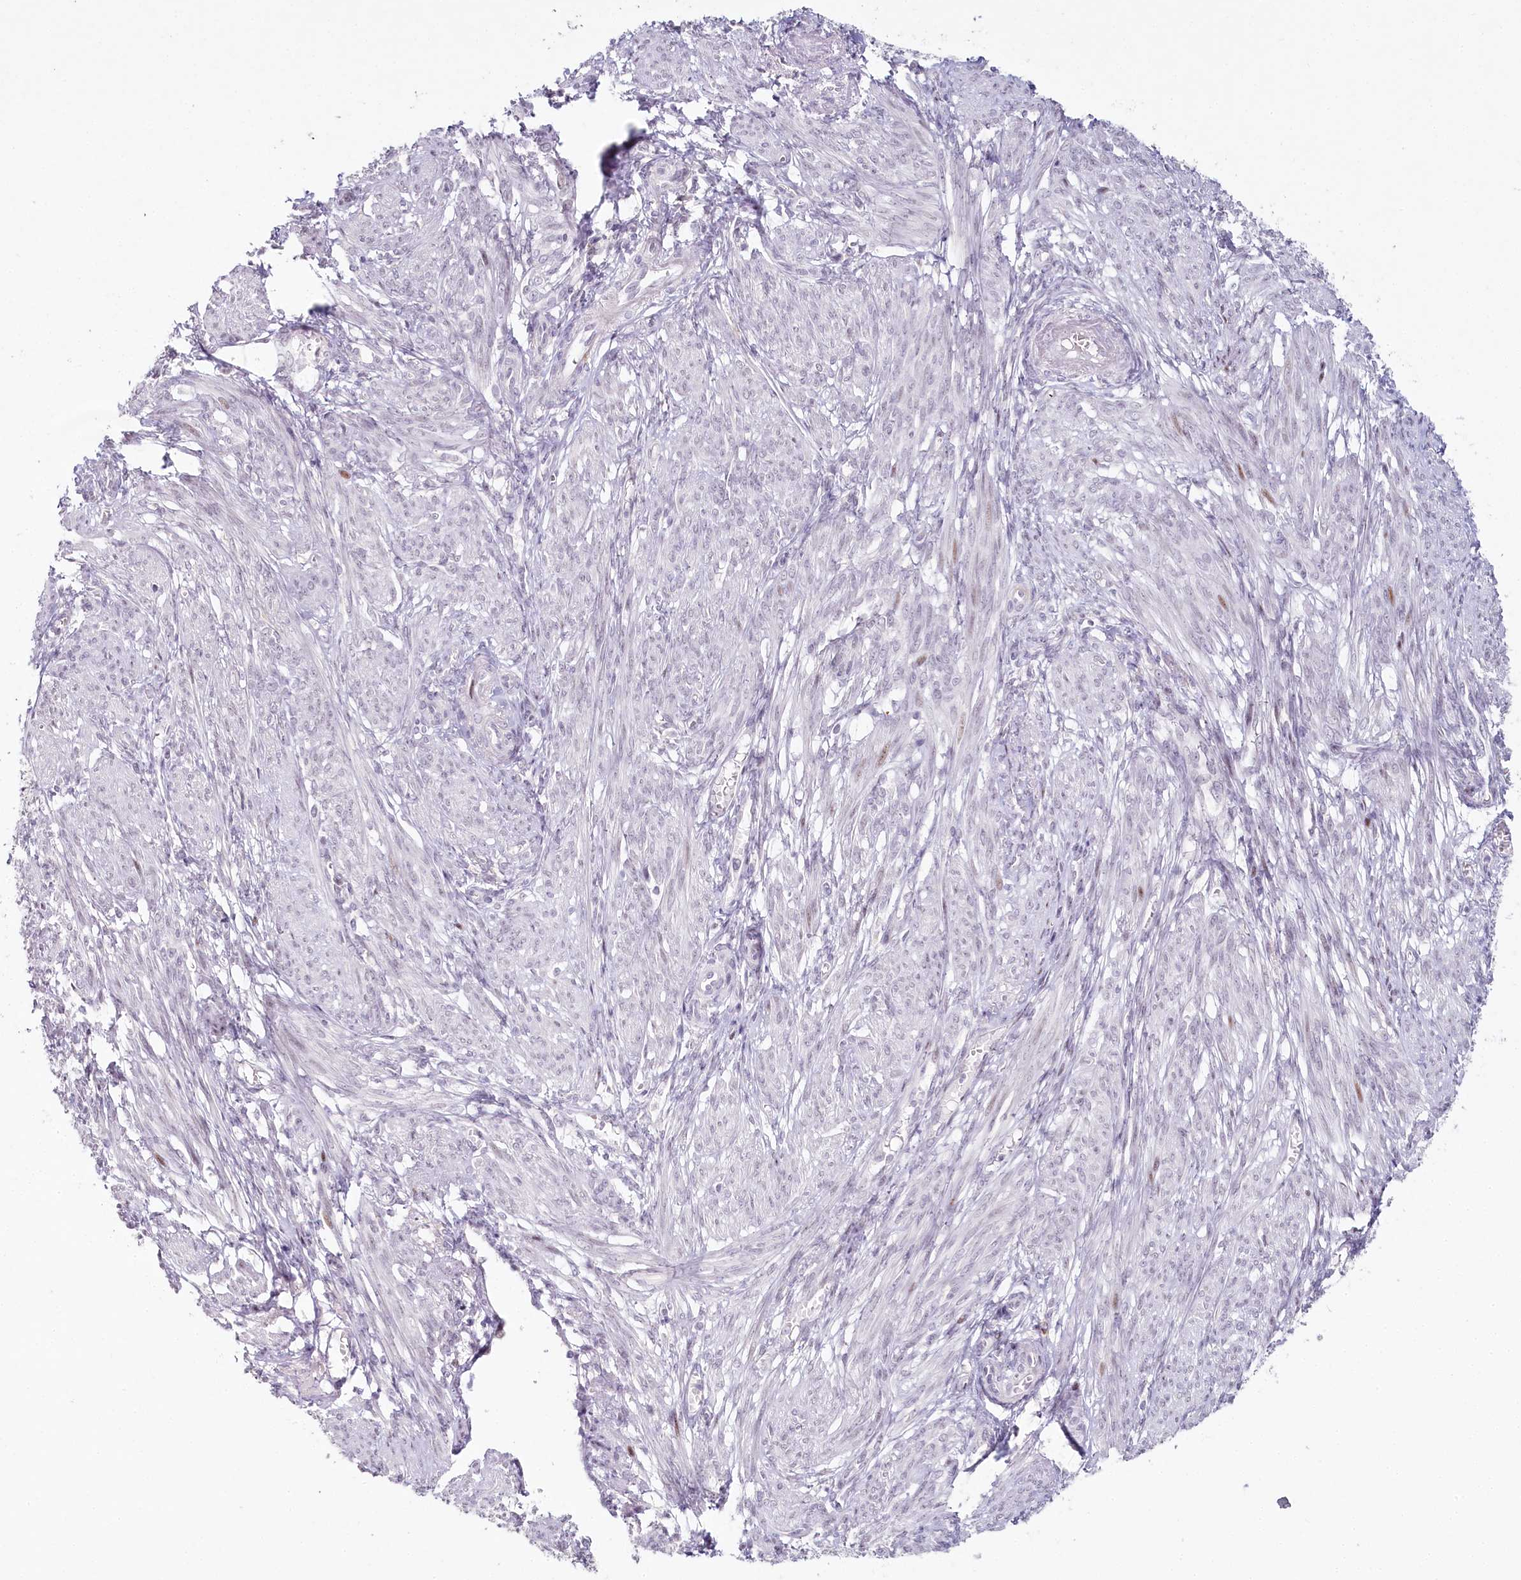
{"staining": {"intensity": "negative", "quantity": "none", "location": "none"}, "tissue": "smooth muscle", "cell_type": "Smooth muscle cells", "image_type": "normal", "snomed": [{"axis": "morphology", "description": "Normal tissue, NOS"}, {"axis": "topography", "description": "Smooth muscle"}], "caption": "This micrograph is of unremarkable smooth muscle stained with IHC to label a protein in brown with the nuclei are counter-stained blue. There is no staining in smooth muscle cells.", "gene": "HPD", "patient": {"sex": "female", "age": 39}}